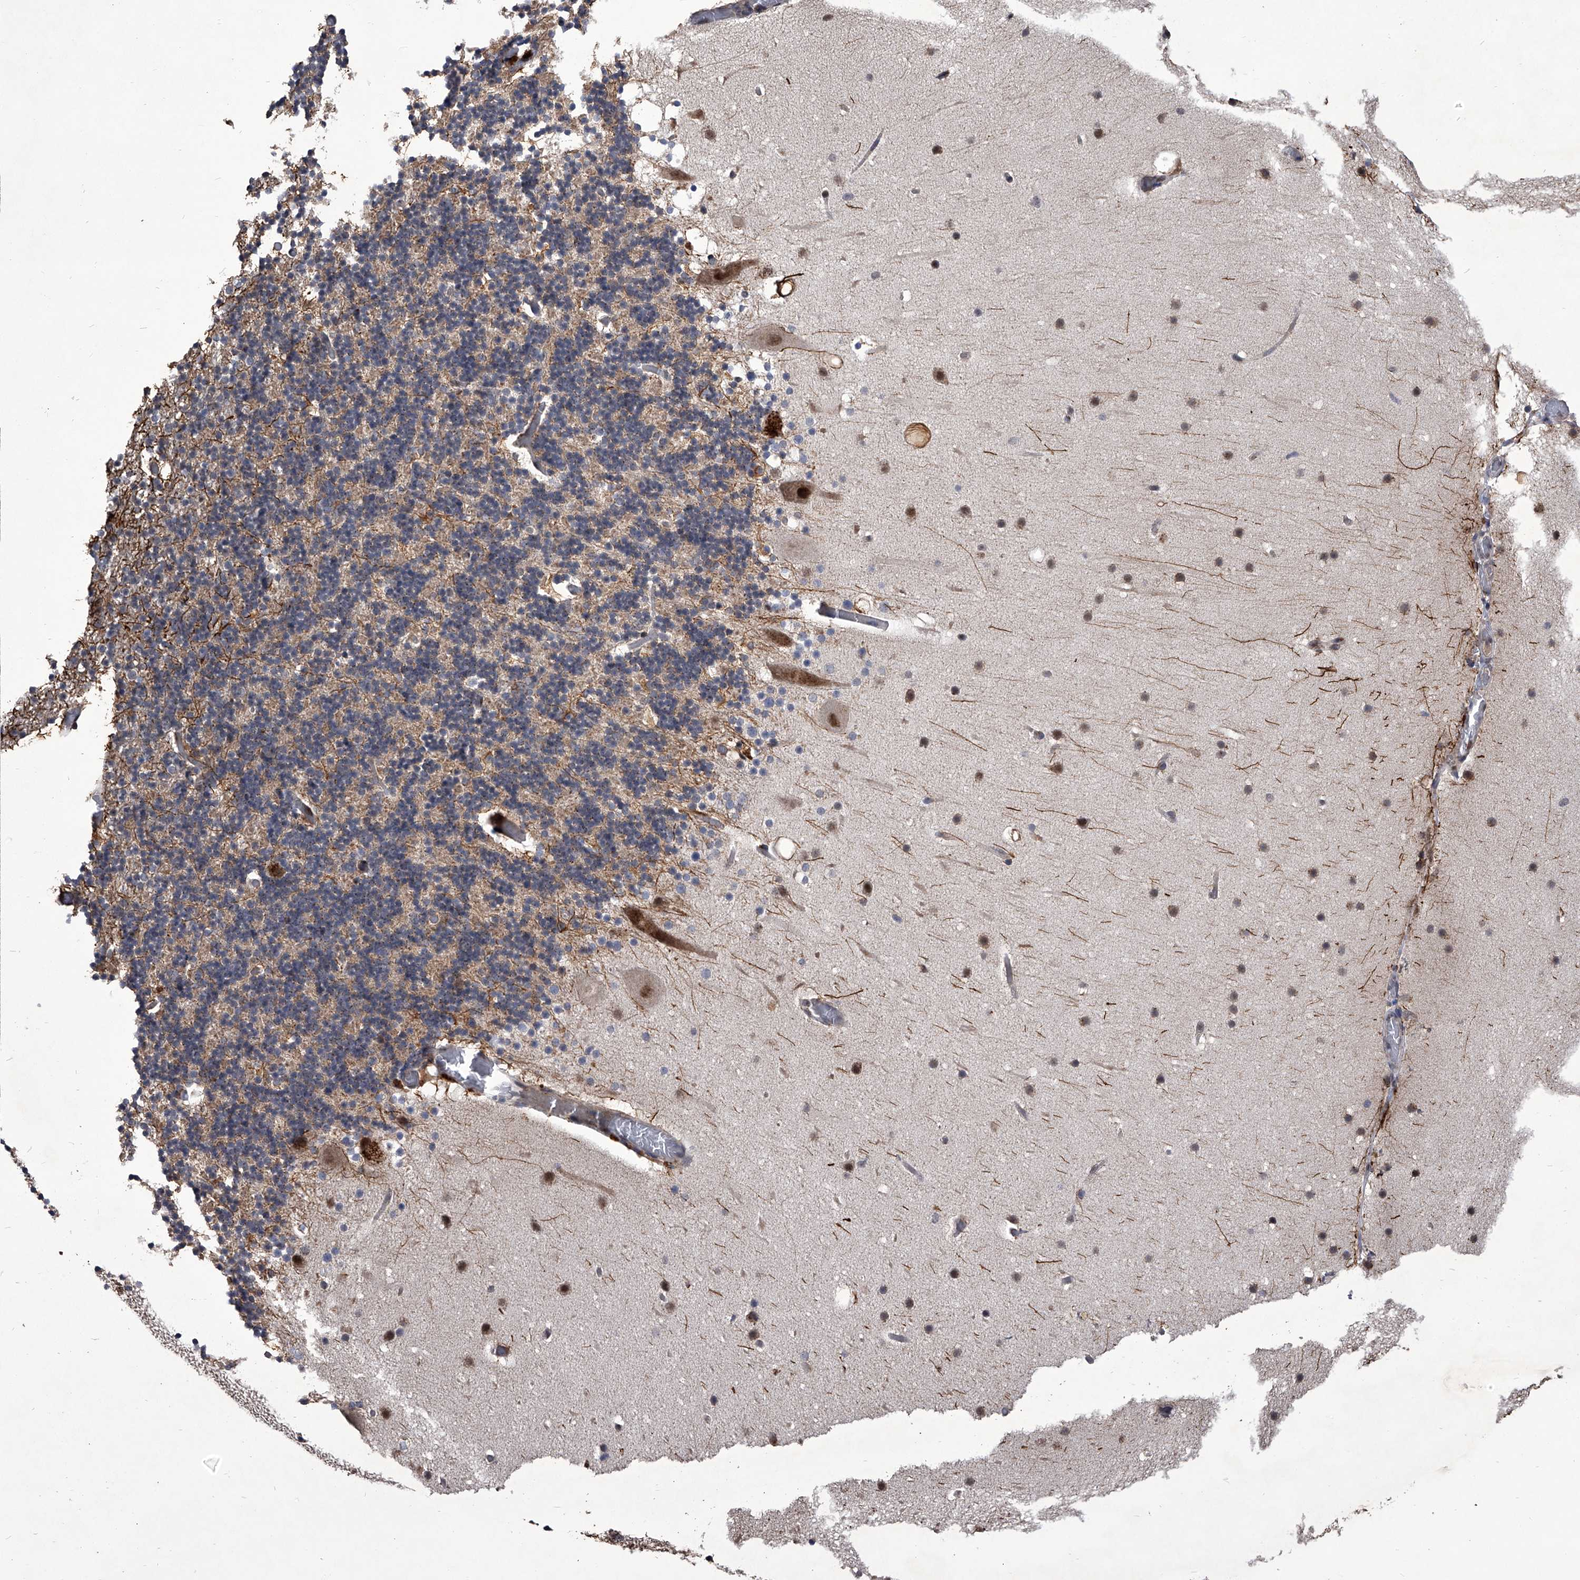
{"staining": {"intensity": "negative", "quantity": "none", "location": "none"}, "tissue": "cerebellum", "cell_type": "Cells in granular layer", "image_type": "normal", "snomed": [{"axis": "morphology", "description": "Normal tissue, NOS"}, {"axis": "topography", "description": "Cerebellum"}], "caption": "Immunohistochemical staining of normal cerebellum exhibits no significant positivity in cells in granular layer.", "gene": "CMTR1", "patient": {"sex": "male", "age": 57}}